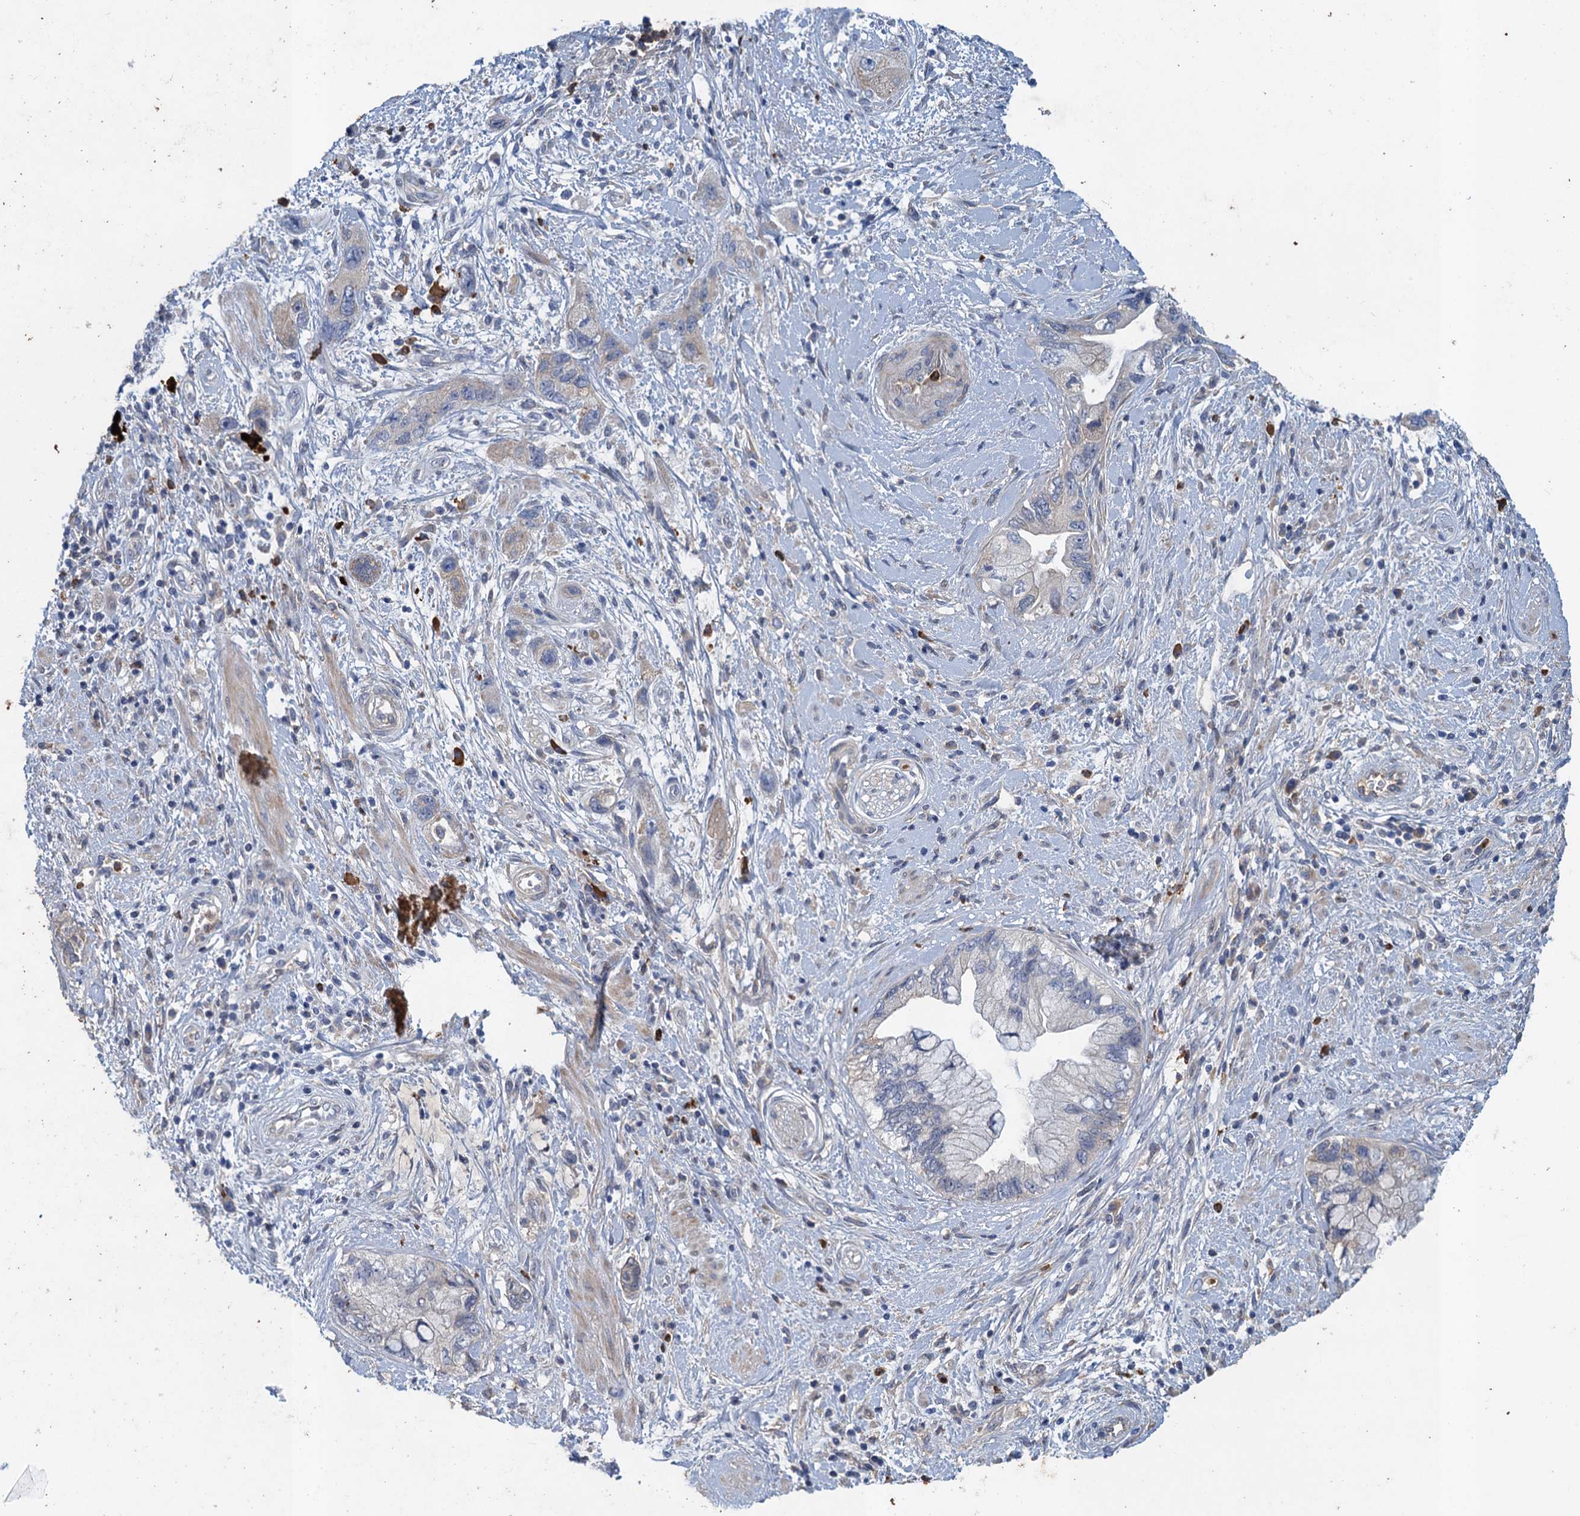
{"staining": {"intensity": "negative", "quantity": "none", "location": "none"}, "tissue": "pancreatic cancer", "cell_type": "Tumor cells", "image_type": "cancer", "snomed": [{"axis": "morphology", "description": "Adenocarcinoma, NOS"}, {"axis": "topography", "description": "Pancreas"}], "caption": "Pancreatic cancer (adenocarcinoma) was stained to show a protein in brown. There is no significant positivity in tumor cells.", "gene": "TPCN1", "patient": {"sex": "female", "age": 73}}